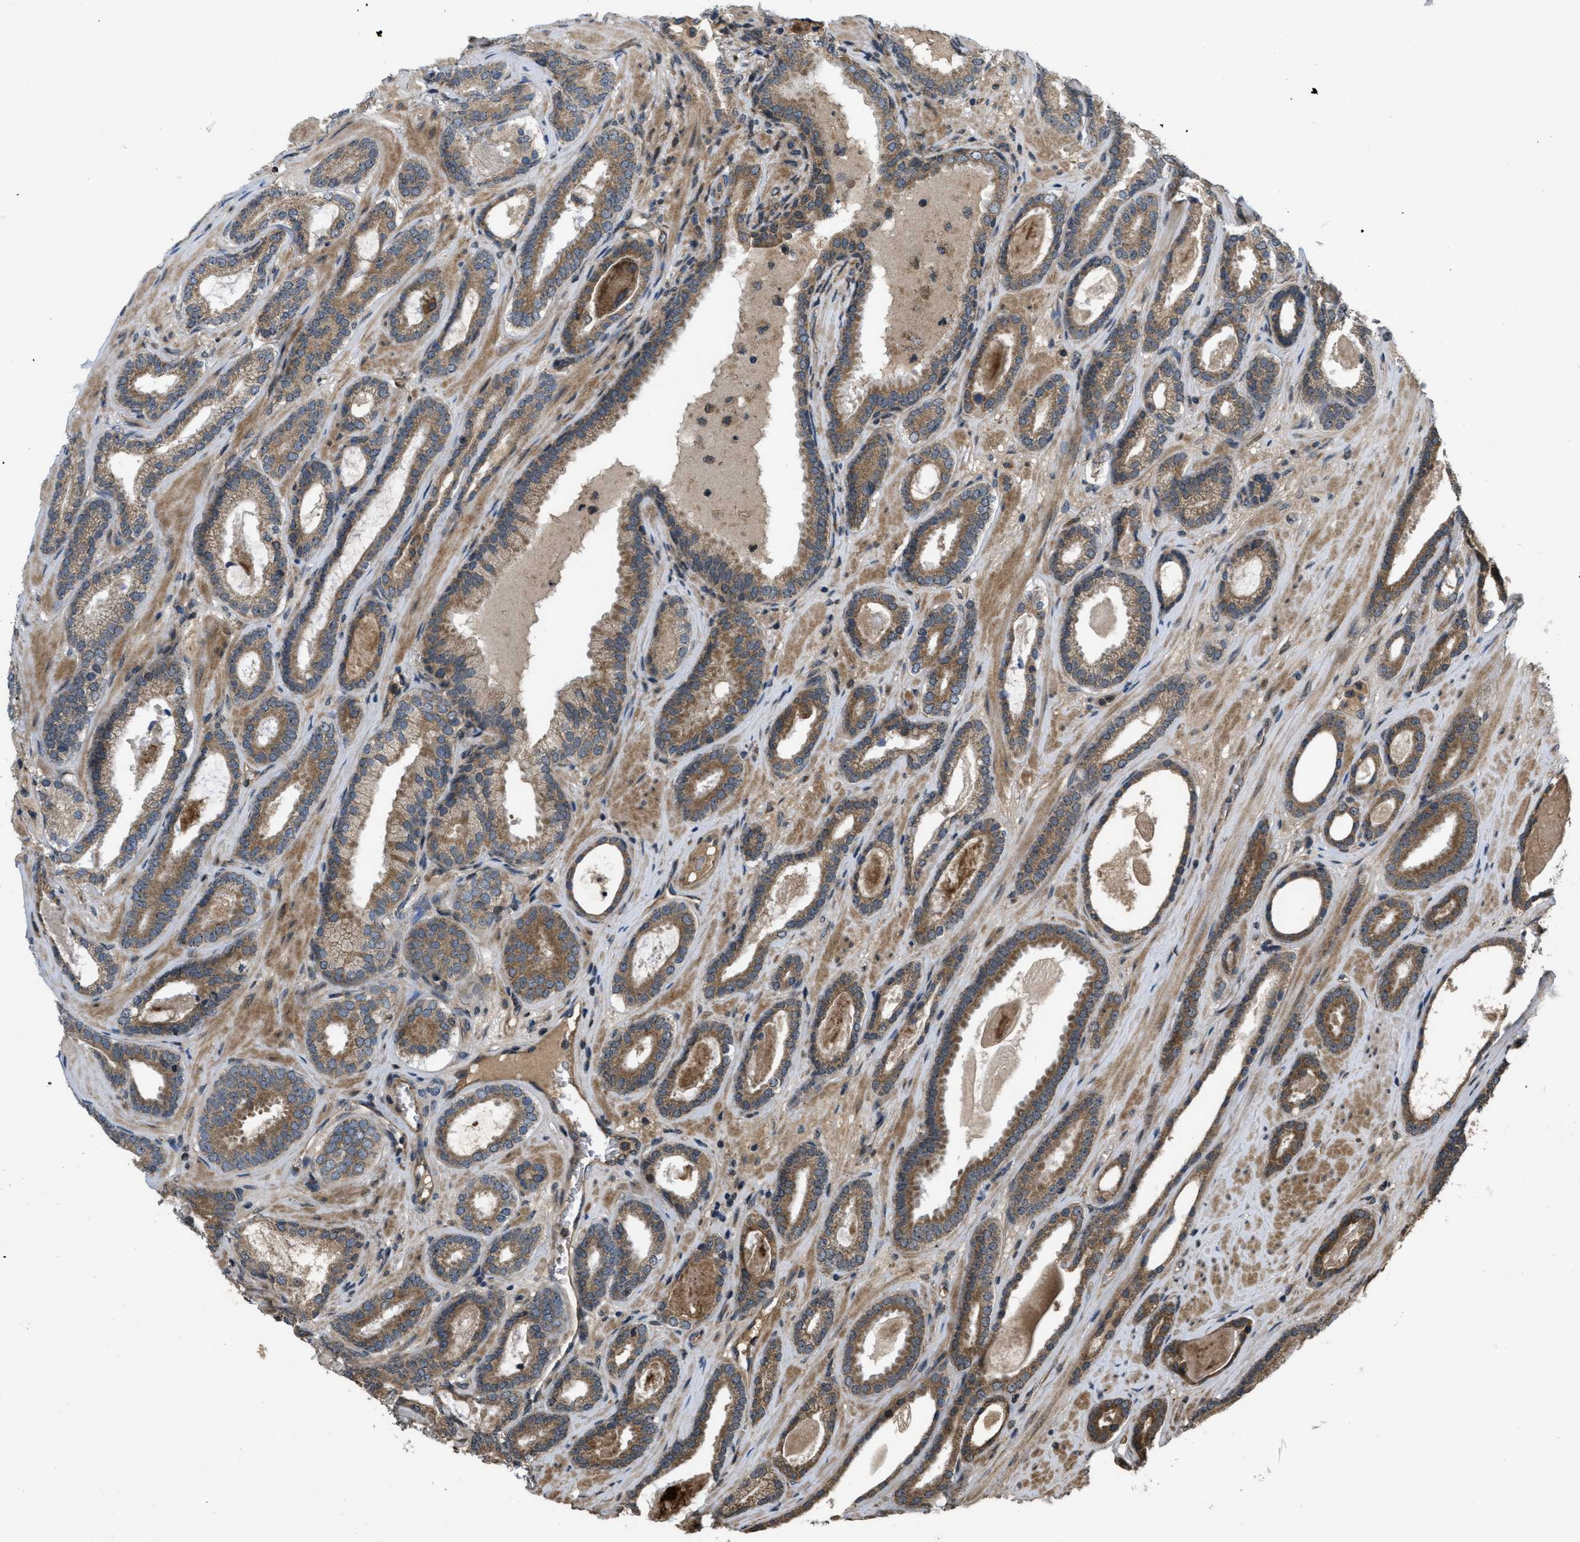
{"staining": {"intensity": "moderate", "quantity": ">75%", "location": "cytoplasmic/membranous"}, "tissue": "prostate cancer", "cell_type": "Tumor cells", "image_type": "cancer", "snomed": [{"axis": "morphology", "description": "Adenocarcinoma, High grade"}, {"axis": "topography", "description": "Prostate"}], "caption": "A histopathology image showing moderate cytoplasmic/membranous expression in about >75% of tumor cells in high-grade adenocarcinoma (prostate), as visualized by brown immunohistochemical staining.", "gene": "SPTLC1", "patient": {"sex": "male", "age": 60}}